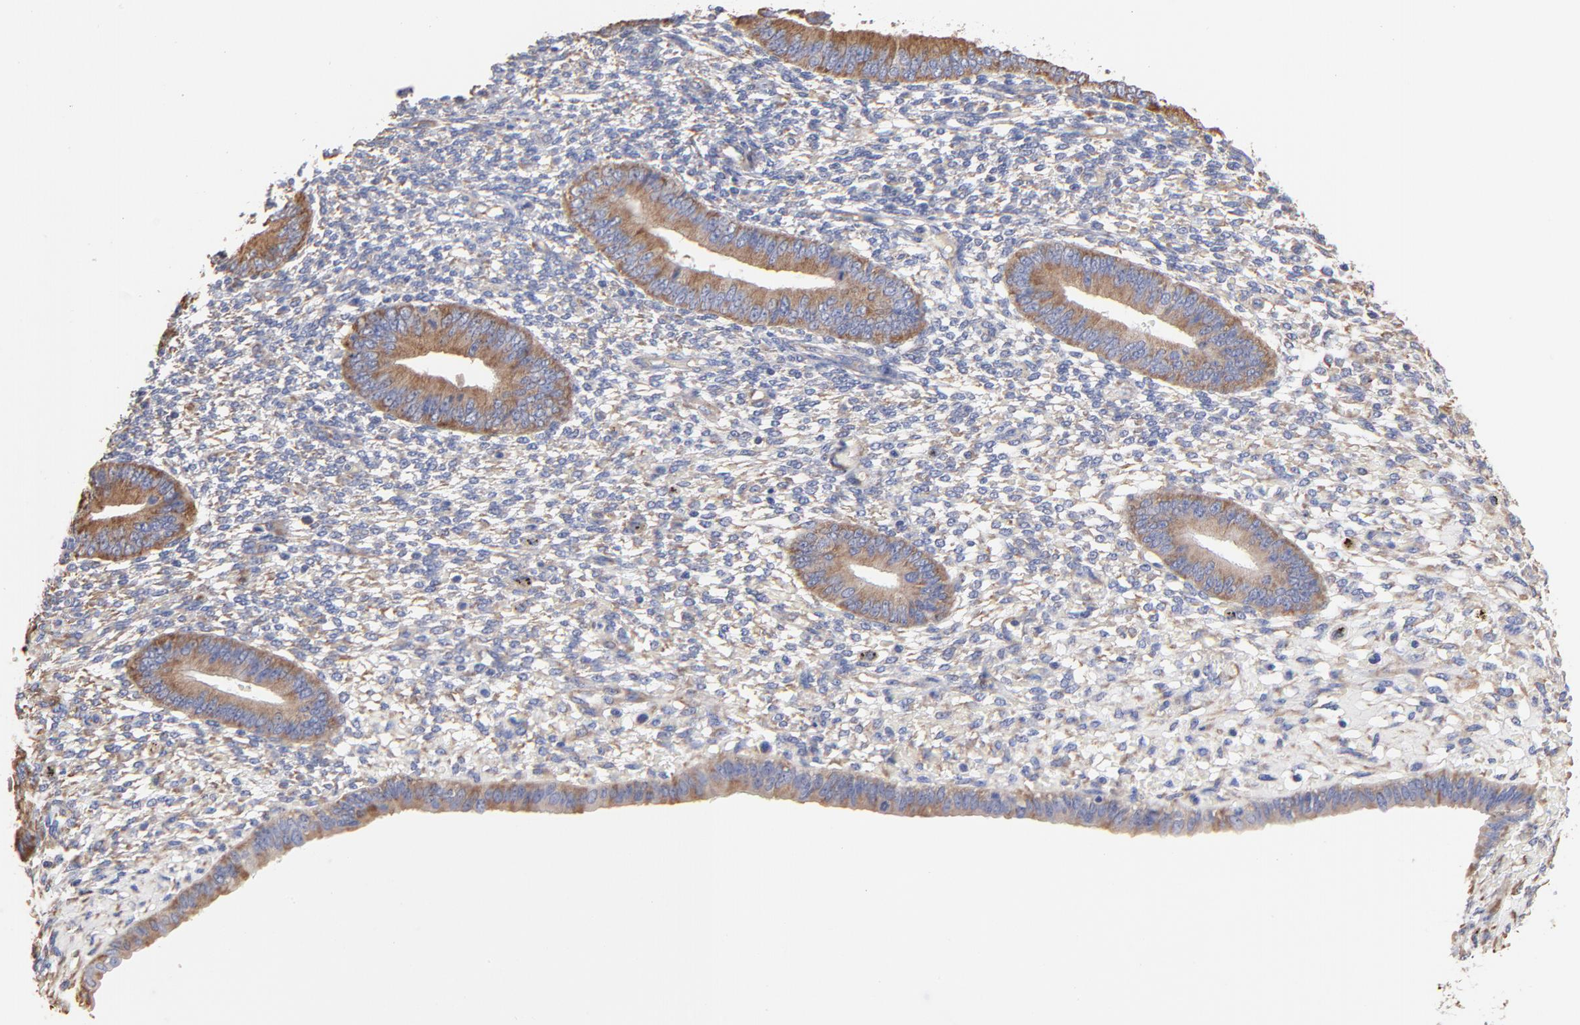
{"staining": {"intensity": "negative", "quantity": "none", "location": "none"}, "tissue": "endometrium", "cell_type": "Cells in endometrial stroma", "image_type": "normal", "snomed": [{"axis": "morphology", "description": "Normal tissue, NOS"}, {"axis": "topography", "description": "Endometrium"}], "caption": "This micrograph is of benign endometrium stained with immunohistochemistry (IHC) to label a protein in brown with the nuclei are counter-stained blue. There is no expression in cells in endometrial stroma. (Stains: DAB immunohistochemistry (IHC) with hematoxylin counter stain, Microscopy: brightfield microscopy at high magnification).", "gene": "RPL9", "patient": {"sex": "female", "age": 42}}